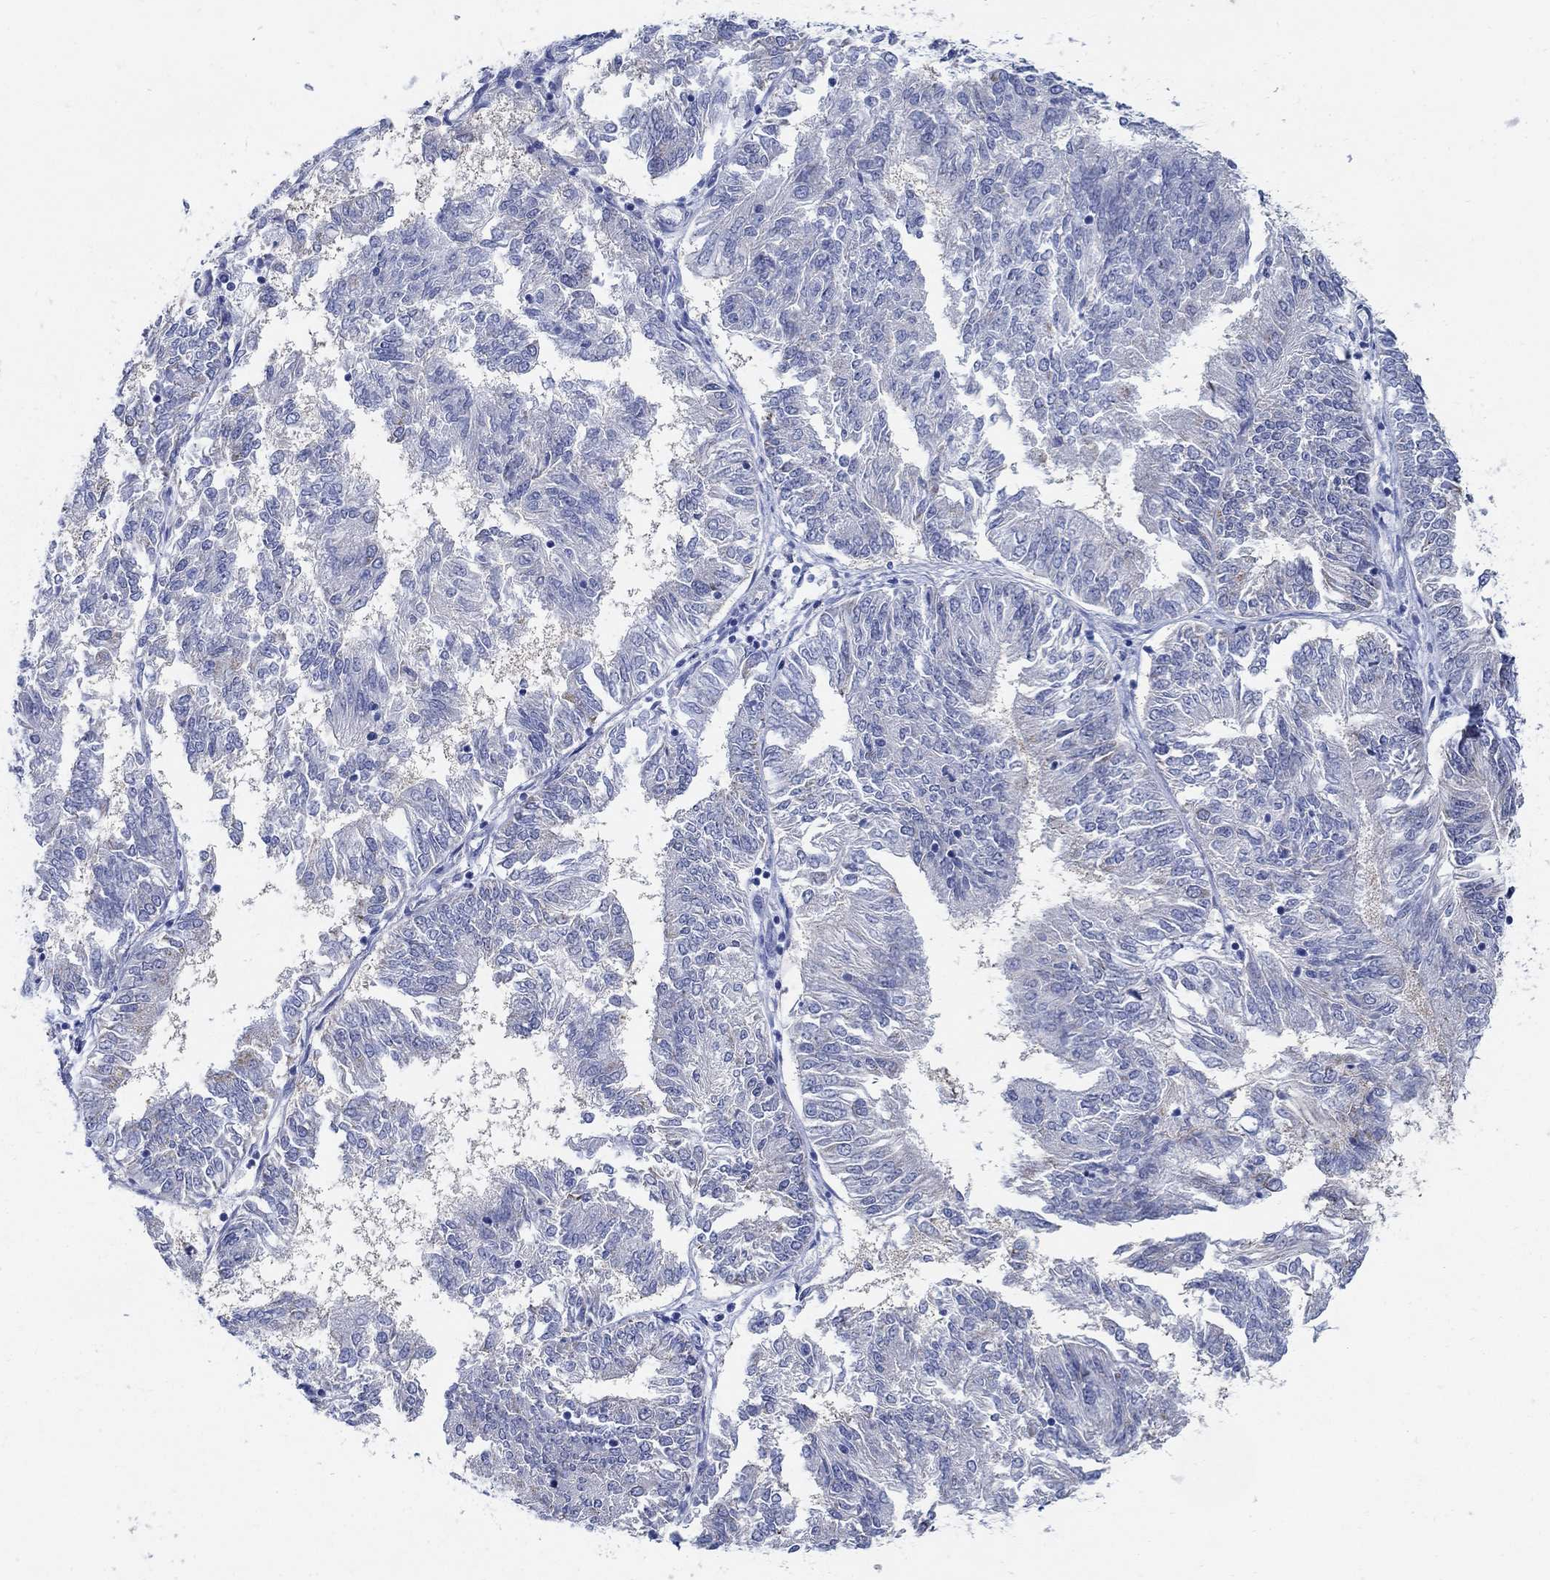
{"staining": {"intensity": "negative", "quantity": "none", "location": "none"}, "tissue": "endometrial cancer", "cell_type": "Tumor cells", "image_type": "cancer", "snomed": [{"axis": "morphology", "description": "Adenocarcinoma, NOS"}, {"axis": "topography", "description": "Endometrium"}], "caption": "IHC histopathology image of human adenocarcinoma (endometrial) stained for a protein (brown), which displays no expression in tumor cells.", "gene": "ZDHHC14", "patient": {"sex": "female", "age": 58}}